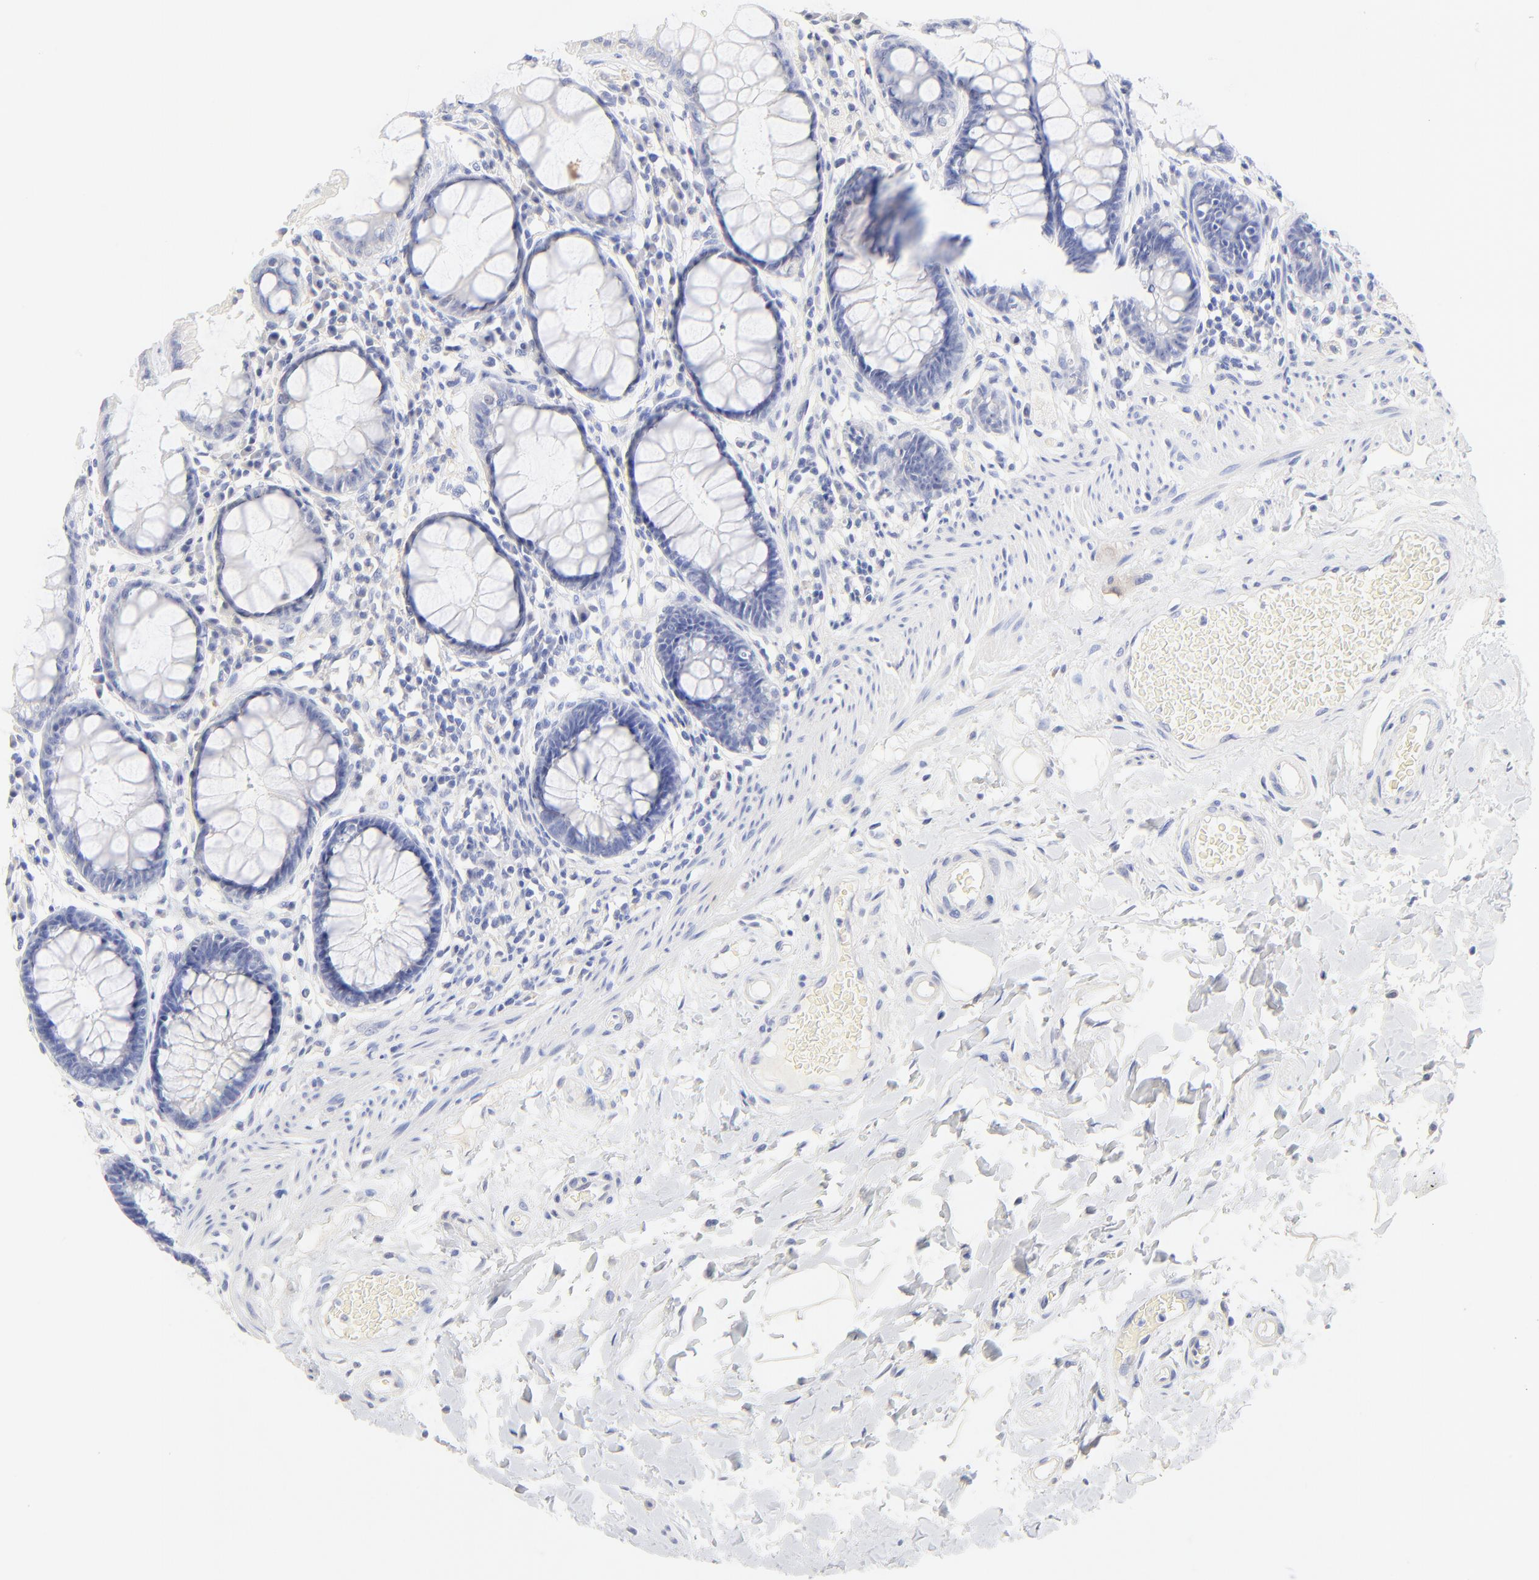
{"staining": {"intensity": "negative", "quantity": "none", "location": "none"}, "tissue": "rectum", "cell_type": "Glandular cells", "image_type": "normal", "snomed": [{"axis": "morphology", "description": "Normal tissue, NOS"}, {"axis": "topography", "description": "Rectum"}], "caption": "This is an immunohistochemistry (IHC) image of benign human rectum. There is no staining in glandular cells.", "gene": "SULT4A1", "patient": {"sex": "female", "age": 46}}